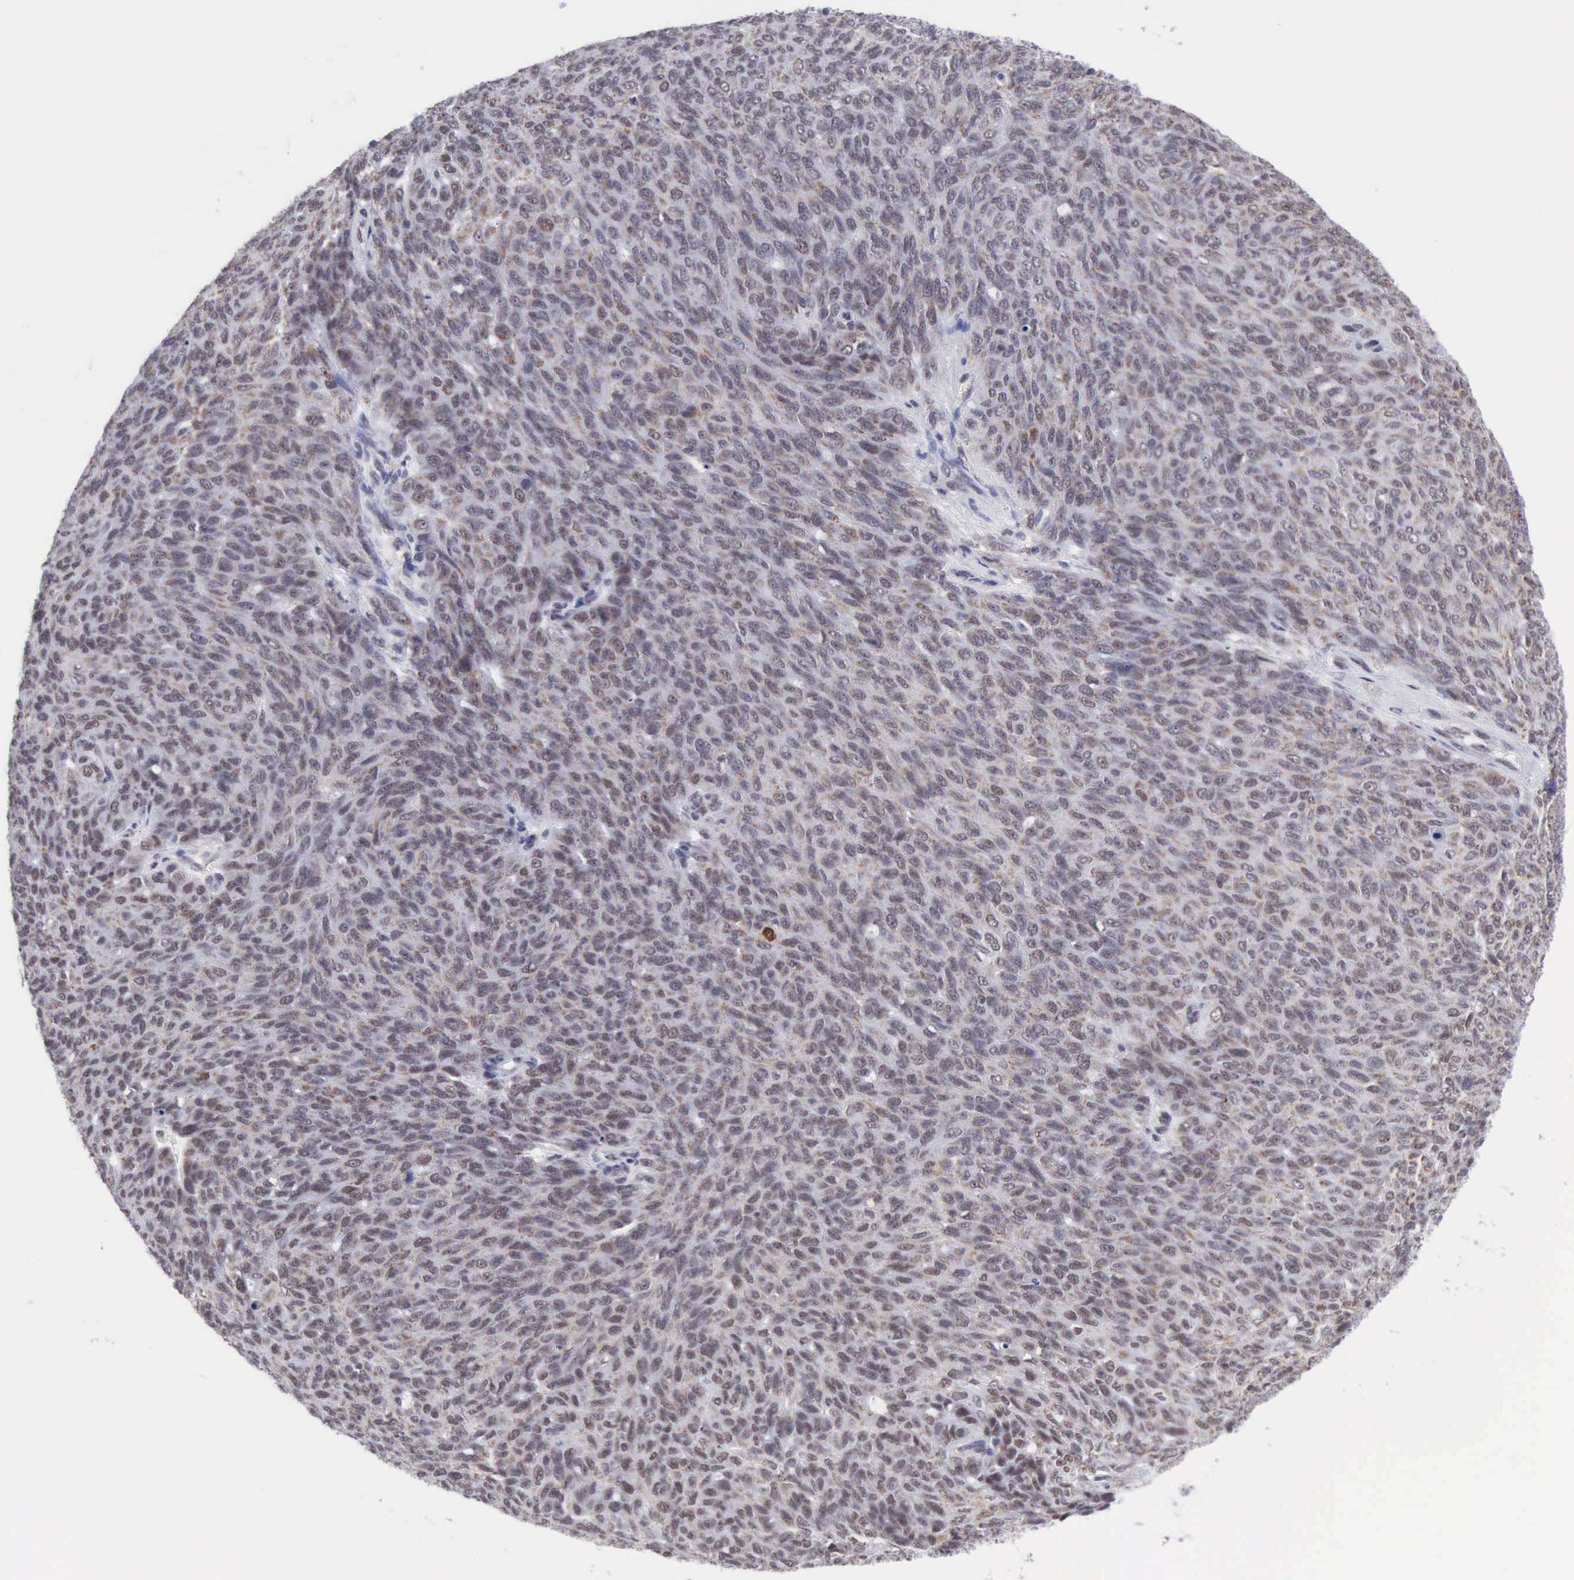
{"staining": {"intensity": "weak", "quantity": ">75%", "location": "cytoplasmic/membranous"}, "tissue": "ovarian cancer", "cell_type": "Tumor cells", "image_type": "cancer", "snomed": [{"axis": "morphology", "description": "Carcinoma, endometroid"}, {"axis": "topography", "description": "Ovary"}], "caption": "Immunohistochemistry (IHC) of endometroid carcinoma (ovarian) demonstrates low levels of weak cytoplasmic/membranous expression in approximately >75% of tumor cells.", "gene": "ERCC4", "patient": {"sex": "female", "age": 60}}